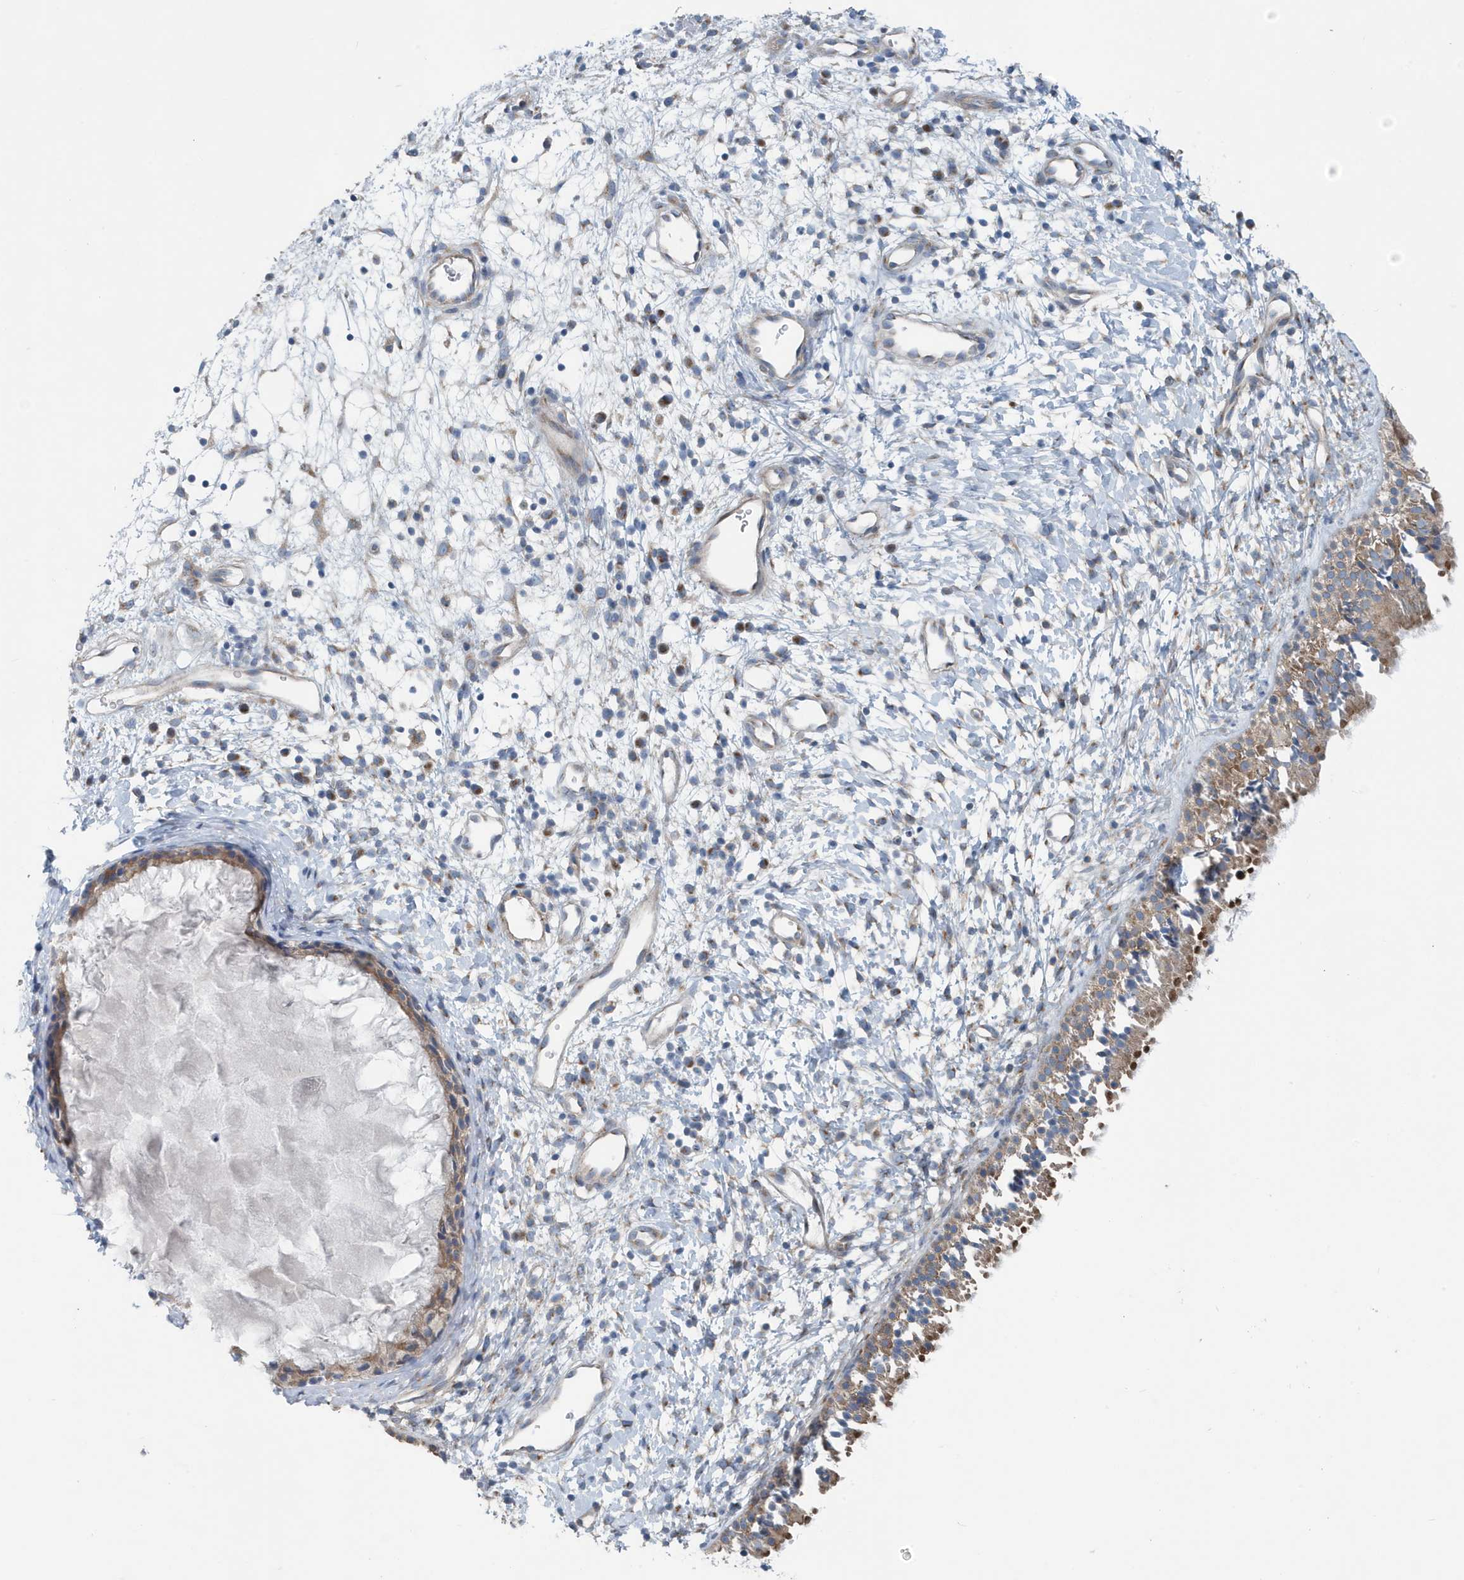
{"staining": {"intensity": "moderate", "quantity": ">75%", "location": "cytoplasmic/membranous"}, "tissue": "nasopharynx", "cell_type": "Respiratory epithelial cells", "image_type": "normal", "snomed": [{"axis": "morphology", "description": "Normal tissue, NOS"}, {"axis": "topography", "description": "Nasopharynx"}], "caption": "IHC (DAB (3,3'-diaminobenzidine)) staining of normal nasopharynx shows moderate cytoplasmic/membranous protein expression in about >75% of respiratory epithelial cells. The protein of interest is stained brown, and the nuclei are stained in blue (DAB IHC with brightfield microscopy, high magnification).", "gene": "PPM1M", "patient": {"sex": "male", "age": 22}}